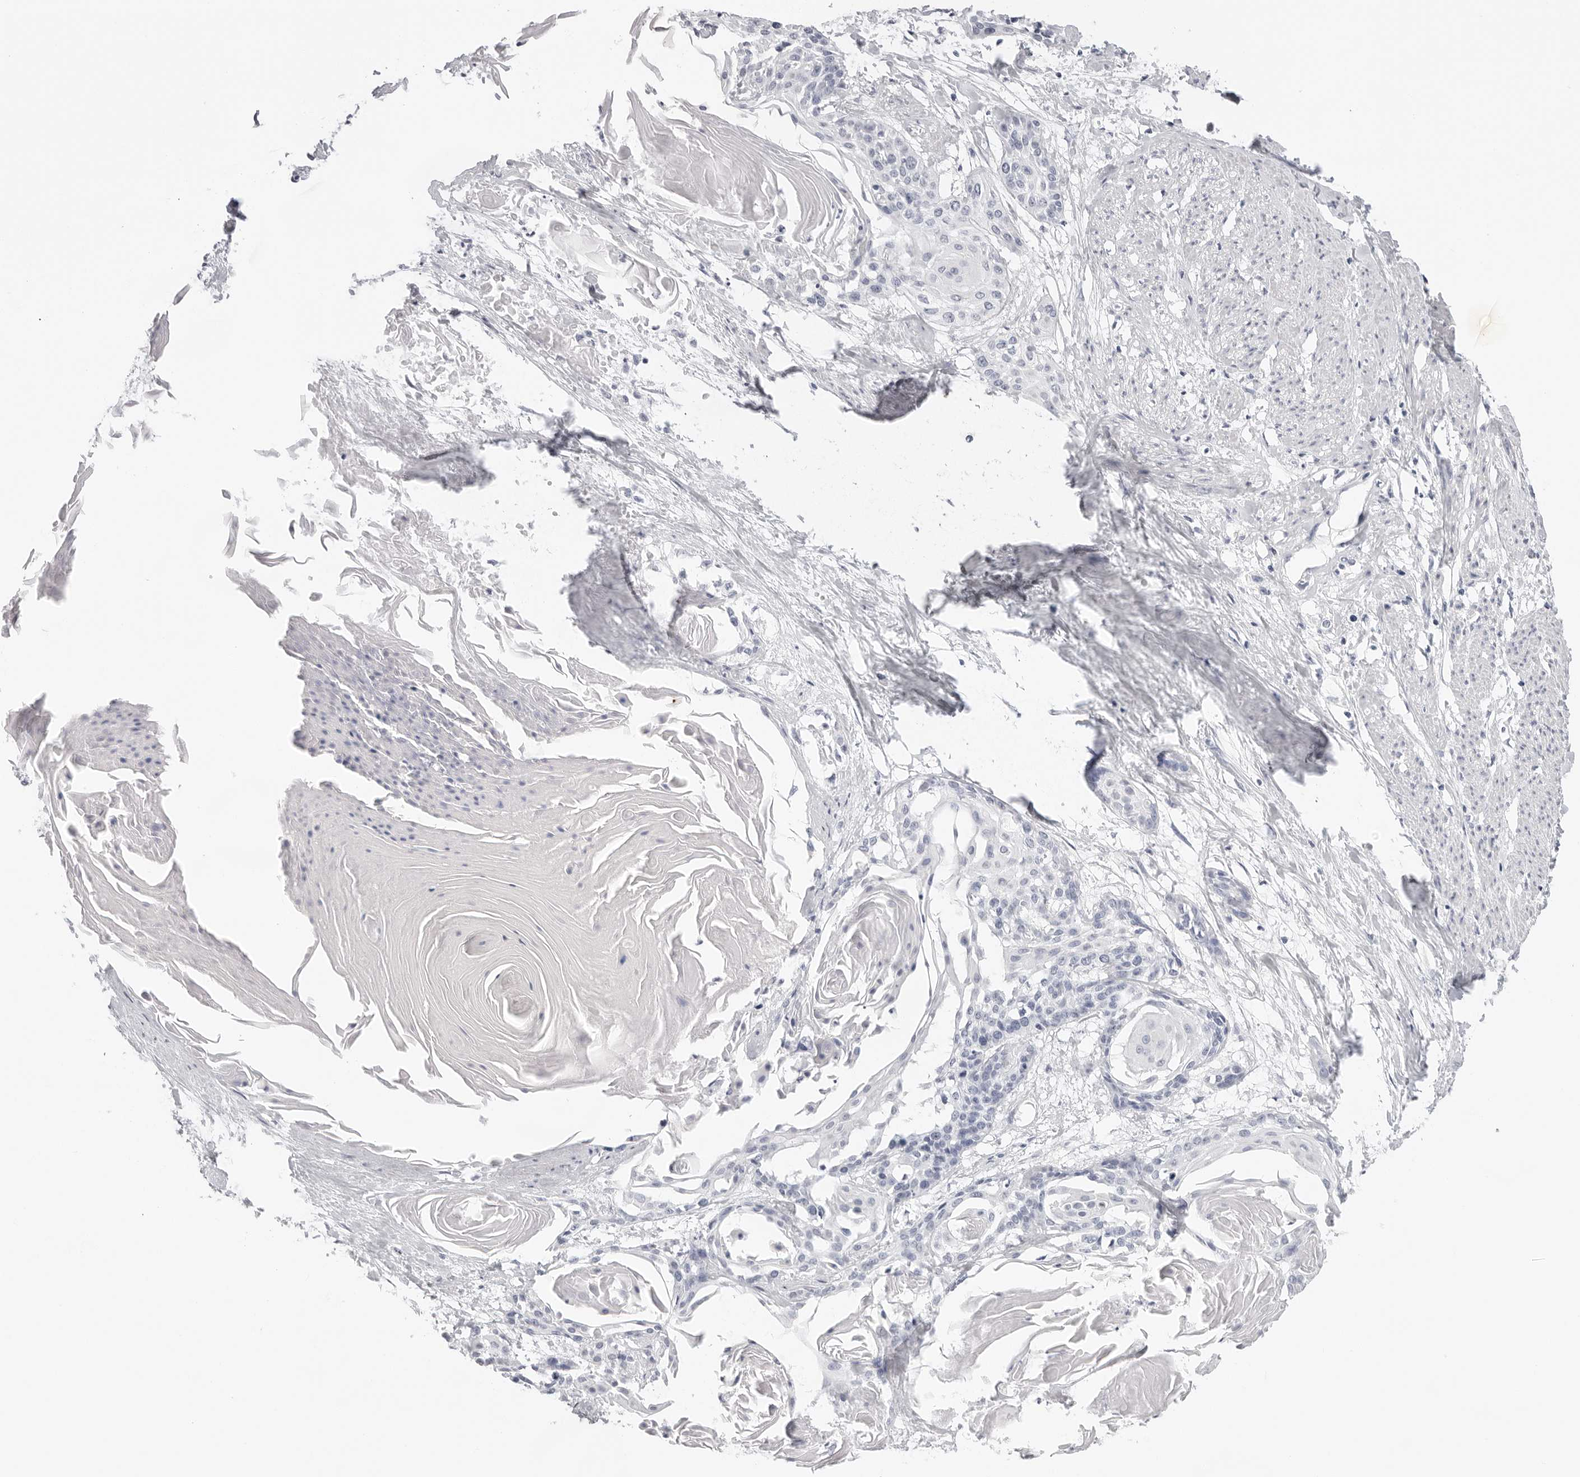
{"staining": {"intensity": "negative", "quantity": "none", "location": "none"}, "tissue": "cervical cancer", "cell_type": "Tumor cells", "image_type": "cancer", "snomed": [{"axis": "morphology", "description": "Squamous cell carcinoma, NOS"}, {"axis": "topography", "description": "Cervix"}], "caption": "Cervical cancer (squamous cell carcinoma) was stained to show a protein in brown. There is no significant expression in tumor cells.", "gene": "CST5", "patient": {"sex": "female", "age": 57}}